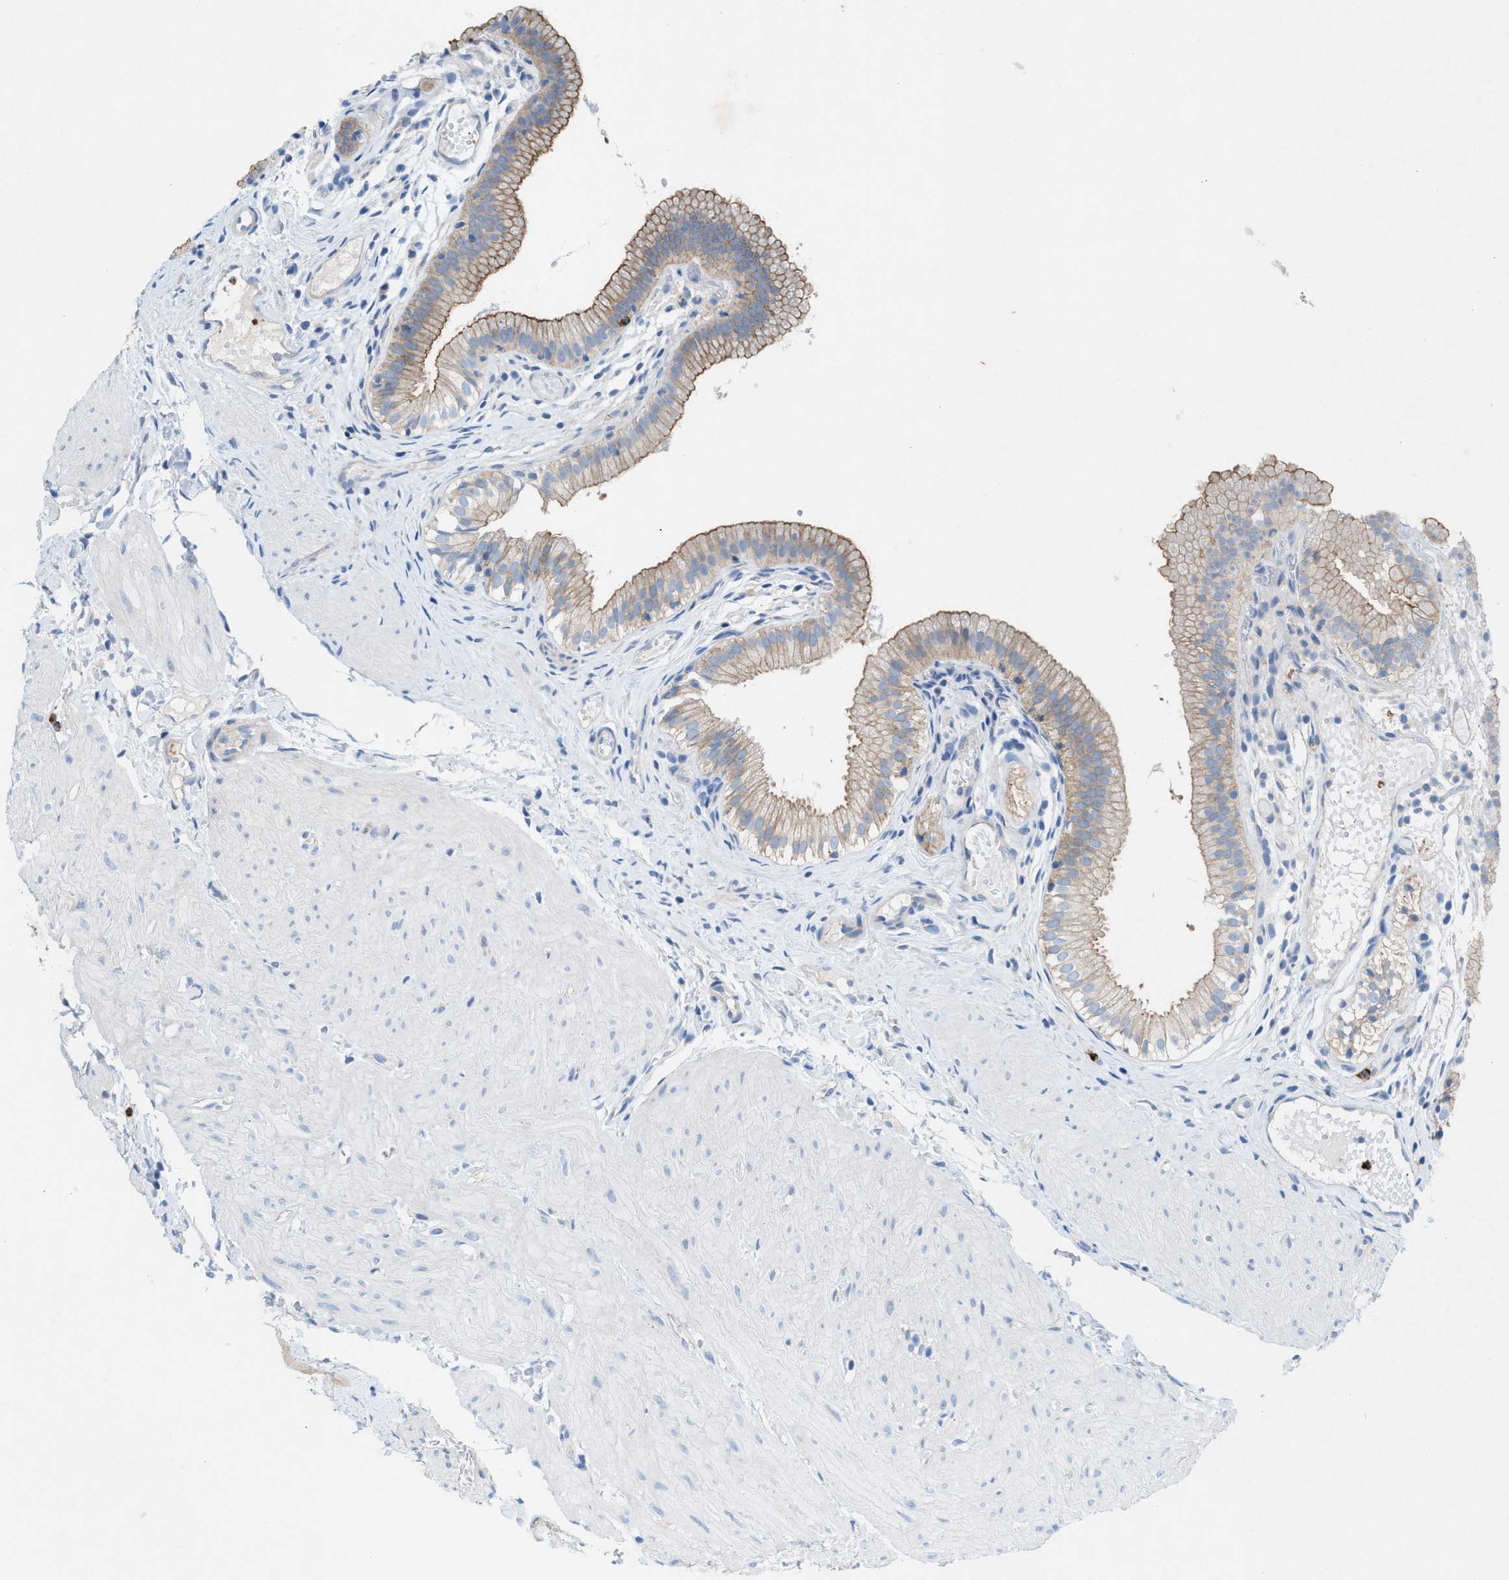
{"staining": {"intensity": "moderate", "quantity": ">75%", "location": "cytoplasmic/membranous"}, "tissue": "gallbladder", "cell_type": "Glandular cells", "image_type": "normal", "snomed": [{"axis": "morphology", "description": "Normal tissue, NOS"}, {"axis": "topography", "description": "Gallbladder"}], "caption": "Immunohistochemistry (IHC) staining of benign gallbladder, which exhibits medium levels of moderate cytoplasmic/membranous expression in about >75% of glandular cells indicating moderate cytoplasmic/membranous protein expression. The staining was performed using DAB (brown) for protein detection and nuclei were counterstained in hematoxylin (blue).", "gene": "CKLF", "patient": {"sex": "female", "age": 26}}